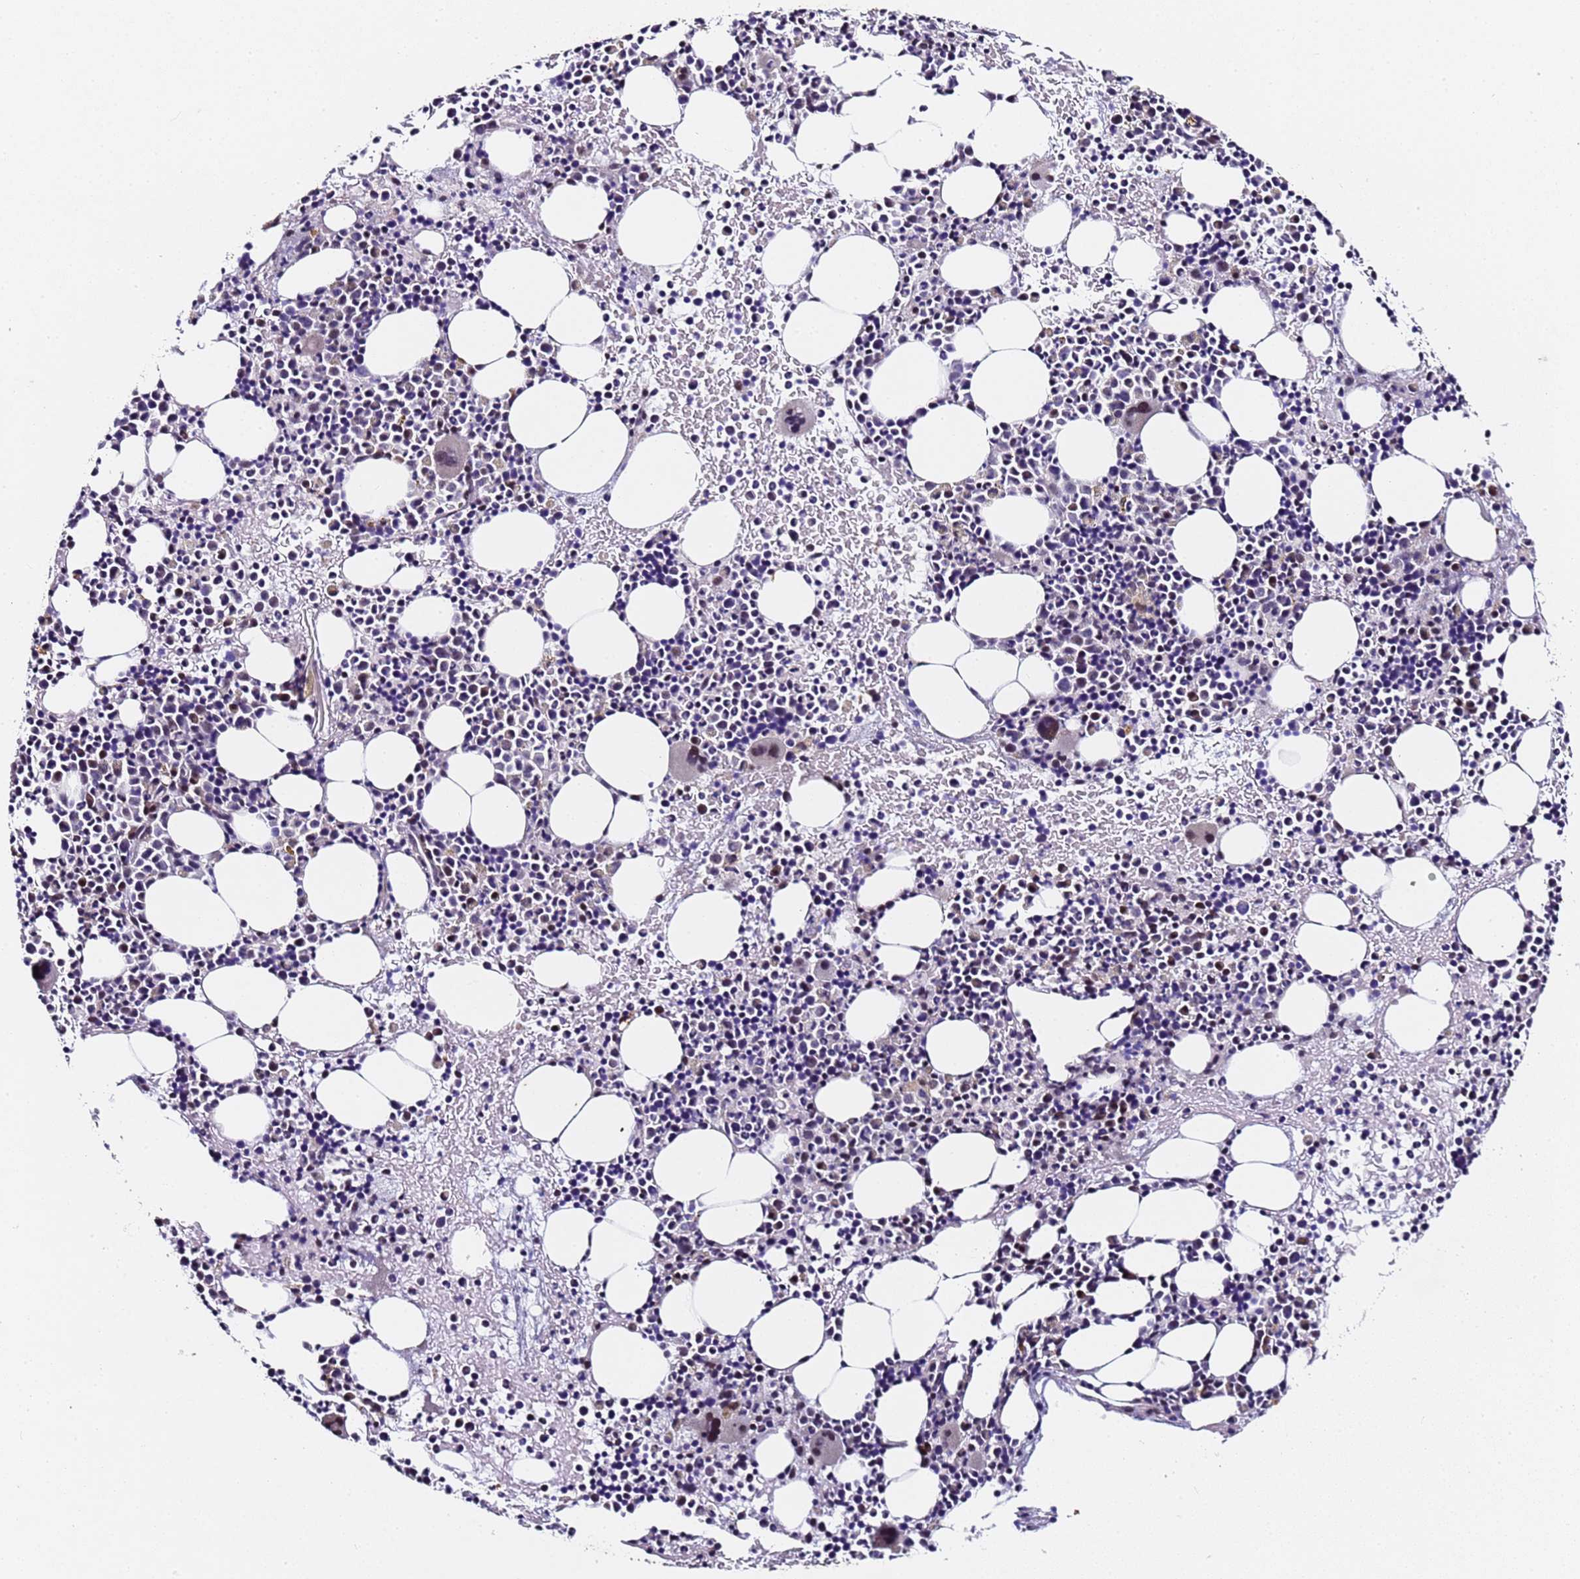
{"staining": {"intensity": "negative", "quantity": "none", "location": "none"}, "tissue": "bone marrow", "cell_type": "Hematopoietic cells", "image_type": "normal", "snomed": [{"axis": "morphology", "description": "Normal tissue, NOS"}, {"axis": "topography", "description": "Bone marrow"}], "caption": "An immunohistochemistry micrograph of normal bone marrow is shown. There is no staining in hematopoietic cells of bone marrow. (Brightfield microscopy of DAB (3,3'-diaminobenzidine) immunohistochemistry at high magnification).", "gene": "FNBP4", "patient": {"sex": "male", "age": 51}}